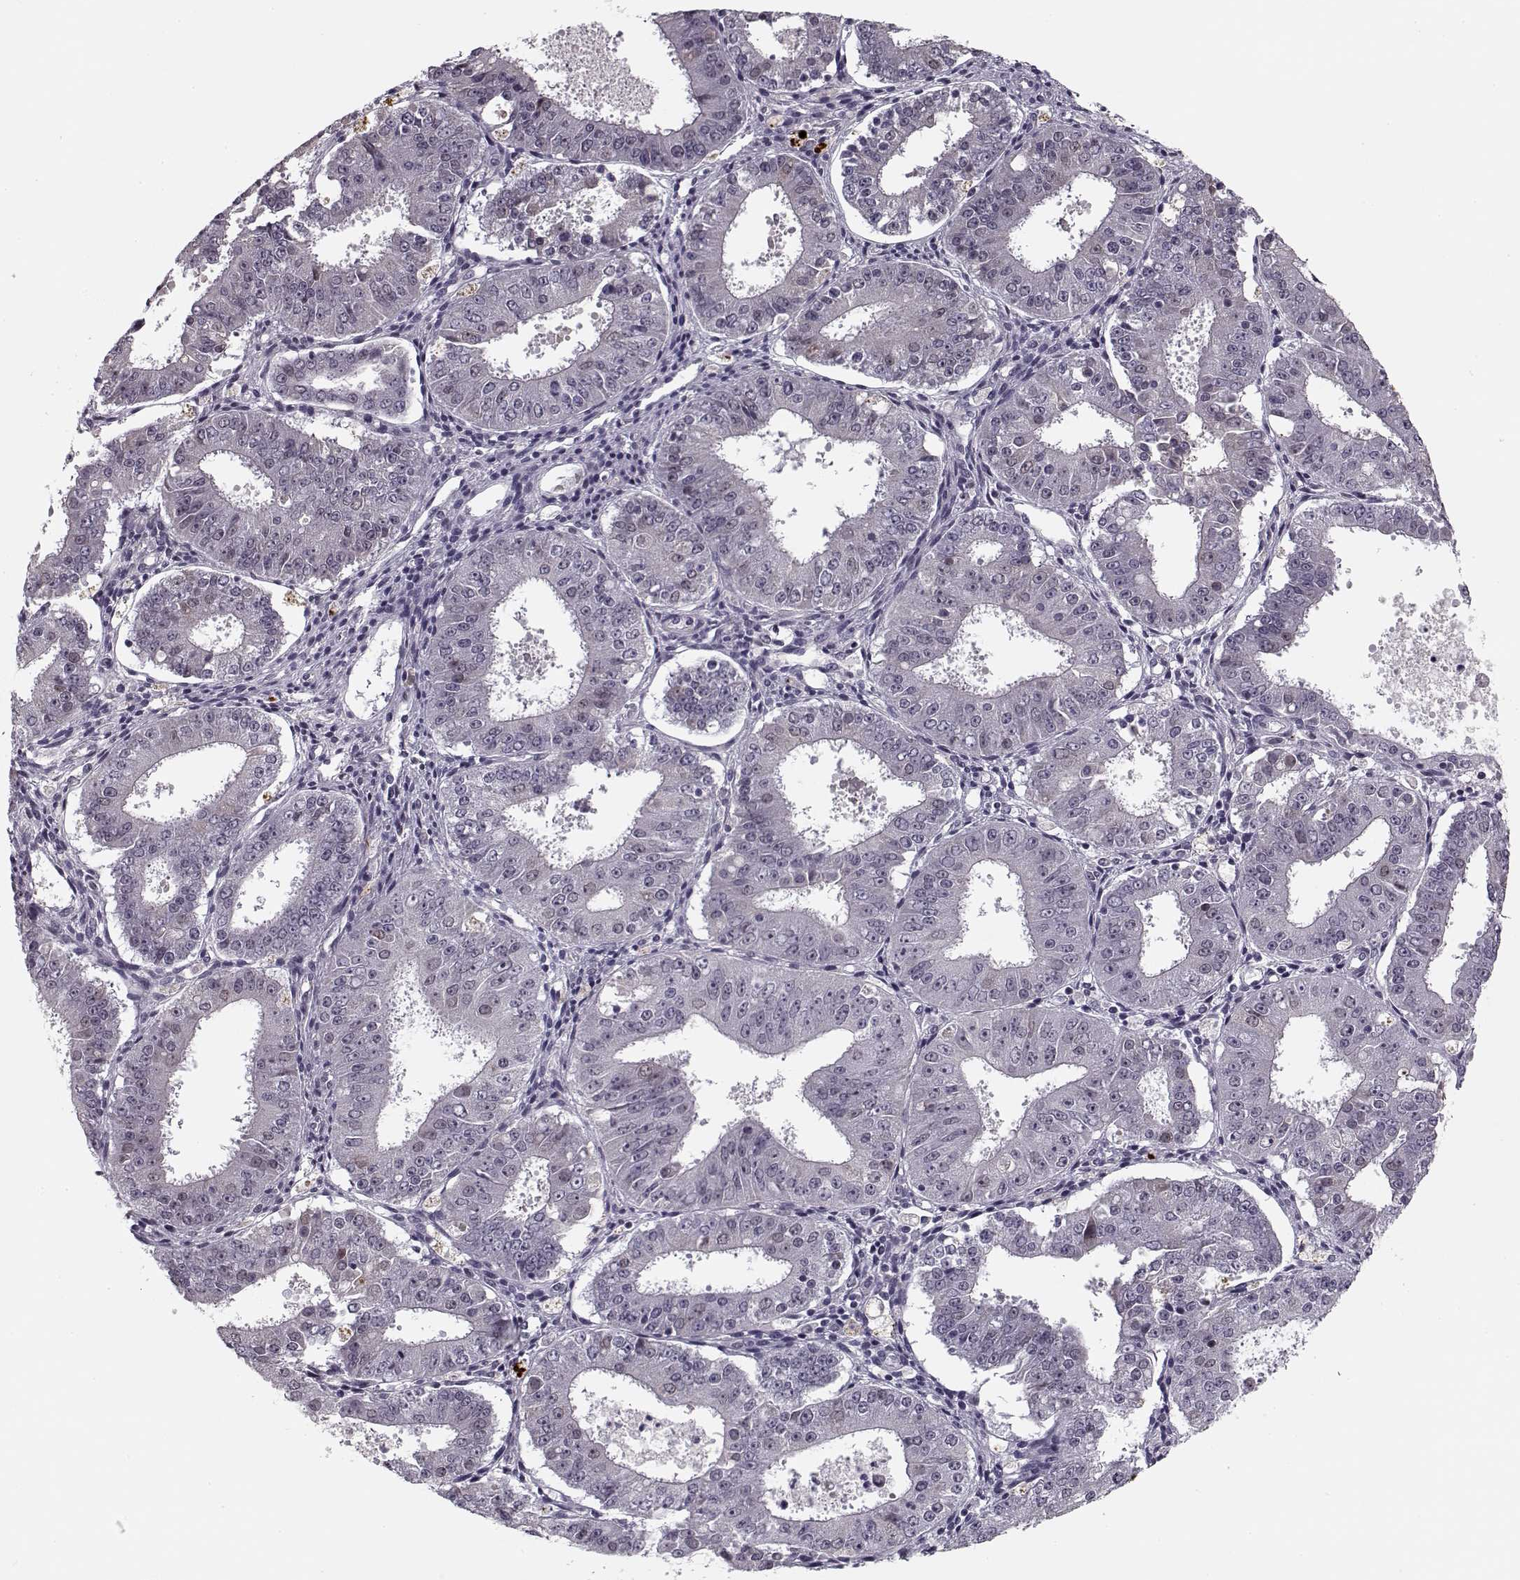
{"staining": {"intensity": "negative", "quantity": "none", "location": "none"}, "tissue": "ovarian cancer", "cell_type": "Tumor cells", "image_type": "cancer", "snomed": [{"axis": "morphology", "description": "Carcinoma, endometroid"}, {"axis": "topography", "description": "Ovary"}], "caption": "Tumor cells are negative for brown protein staining in ovarian cancer (endometroid carcinoma).", "gene": "DNAI3", "patient": {"sex": "female", "age": 42}}